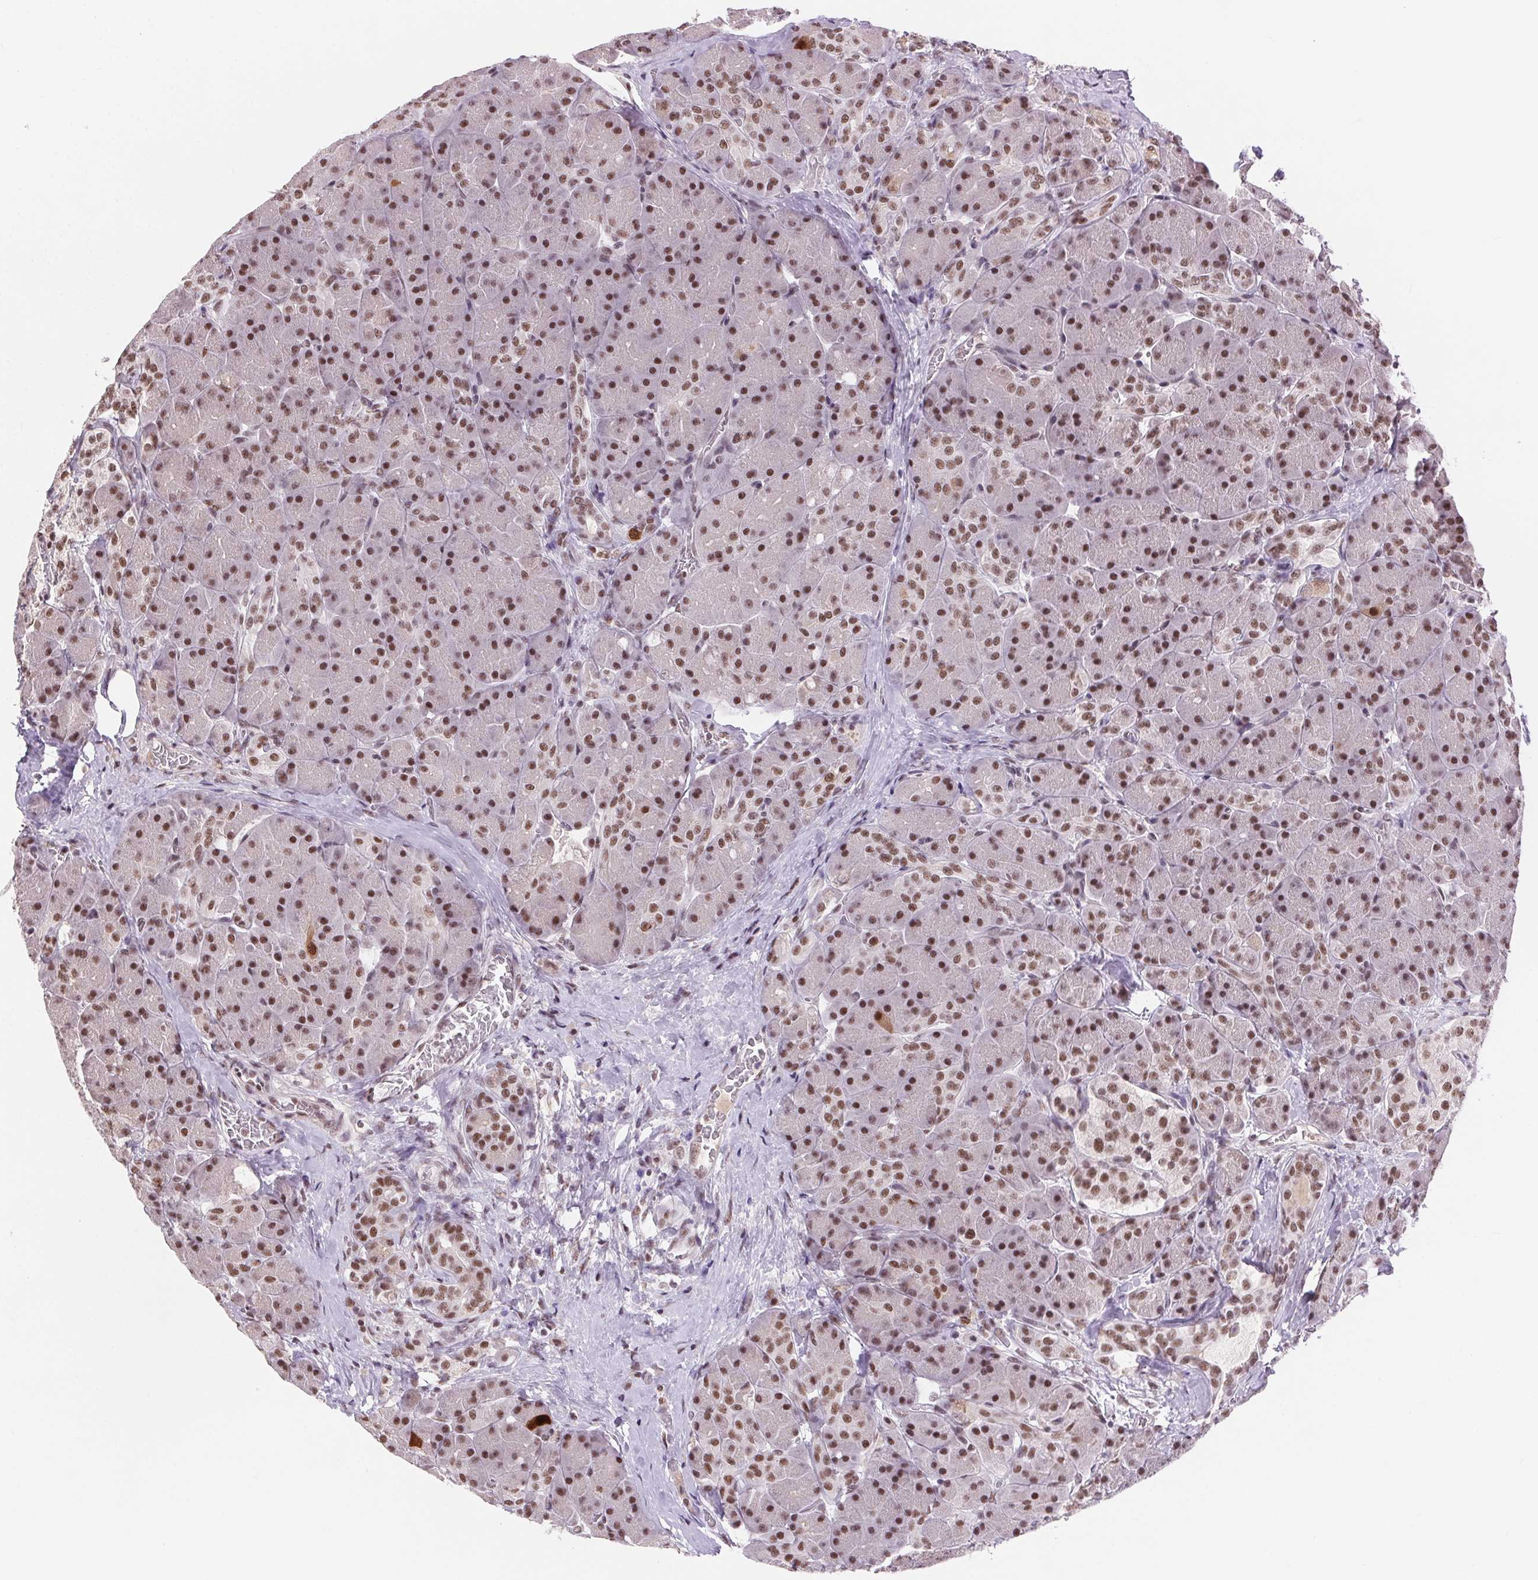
{"staining": {"intensity": "moderate", "quantity": ">75%", "location": "nuclear"}, "tissue": "pancreas", "cell_type": "Exocrine glandular cells", "image_type": "normal", "snomed": [{"axis": "morphology", "description": "Normal tissue, NOS"}, {"axis": "topography", "description": "Pancreas"}], "caption": "An IHC histopathology image of unremarkable tissue is shown. Protein staining in brown labels moderate nuclear positivity in pancreas within exocrine glandular cells.", "gene": "CD2BP2", "patient": {"sex": "male", "age": 55}}